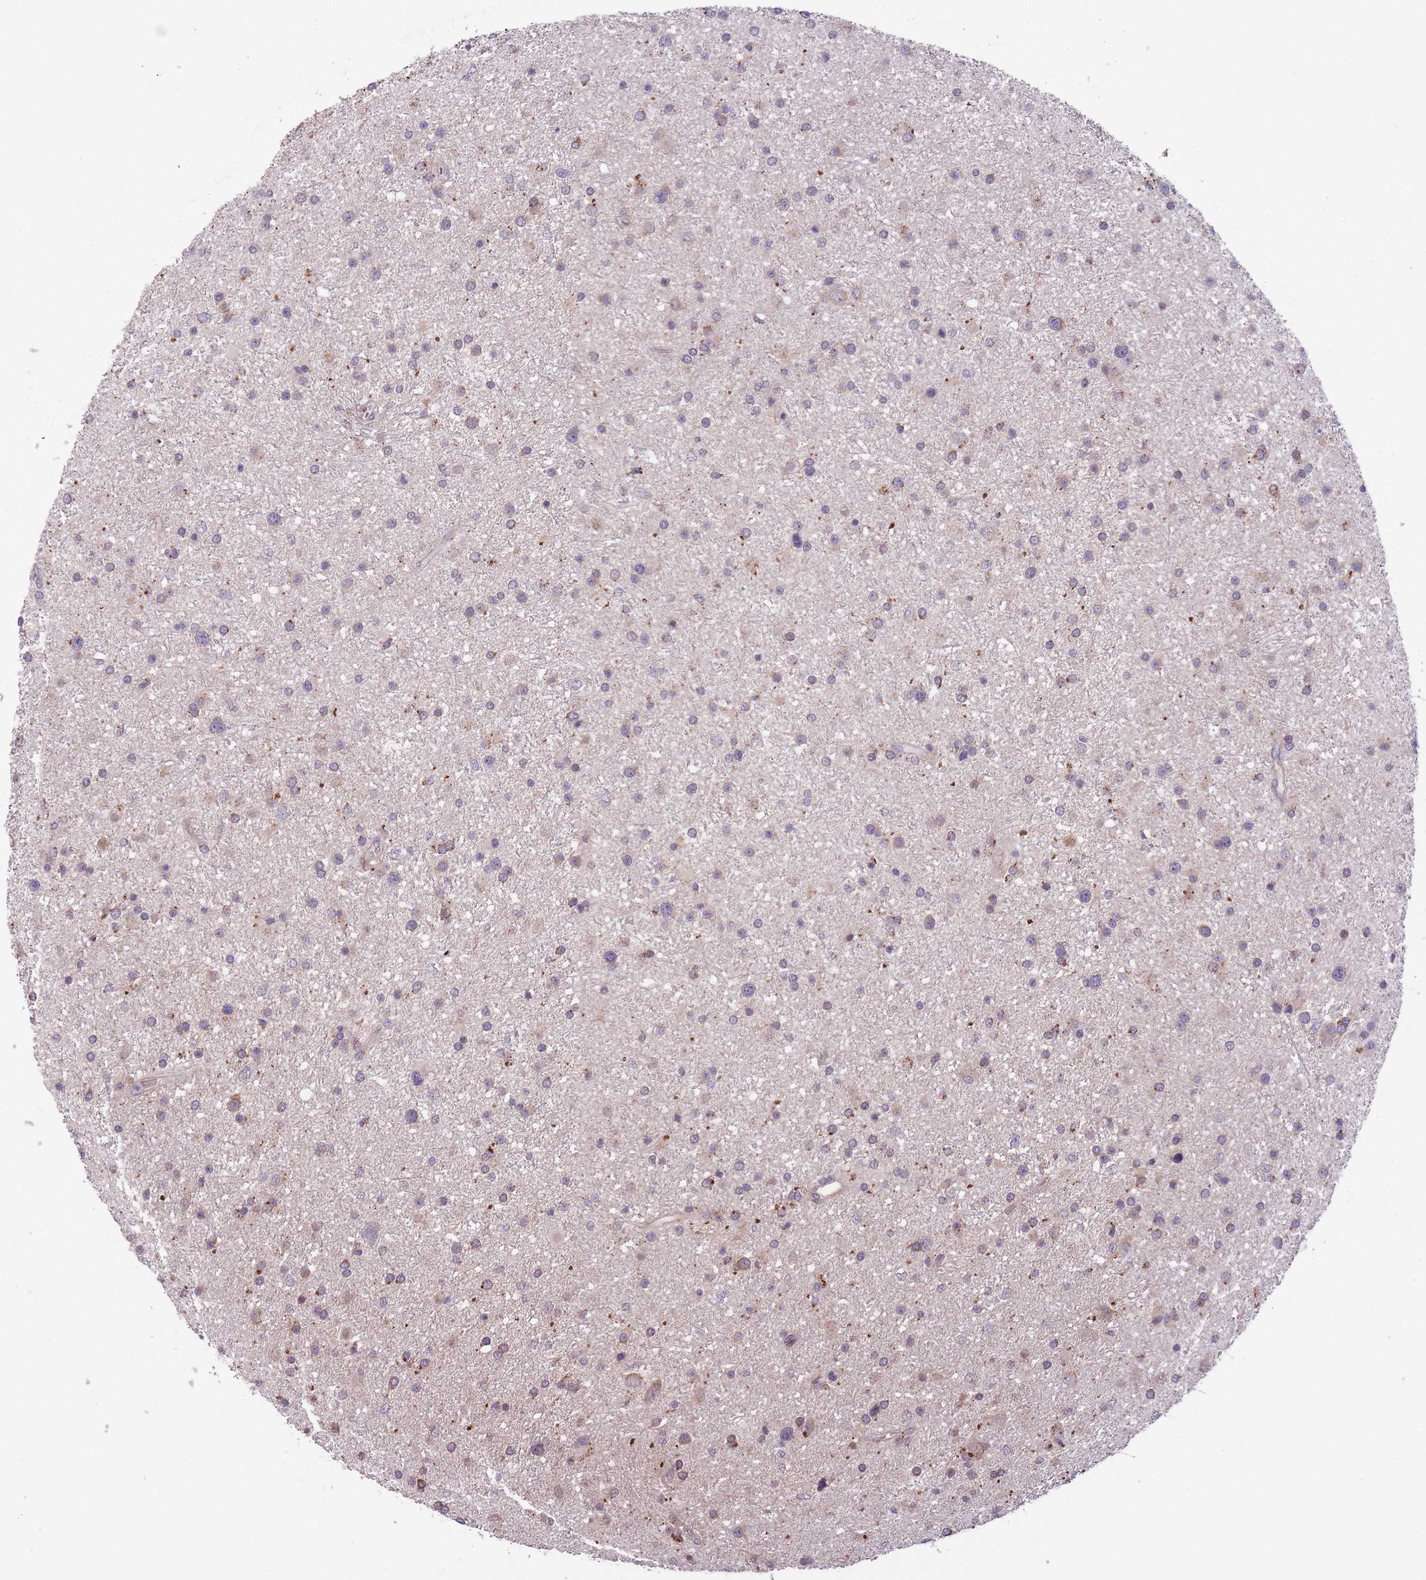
{"staining": {"intensity": "moderate", "quantity": "<25%", "location": "cytoplasmic/membranous"}, "tissue": "glioma", "cell_type": "Tumor cells", "image_type": "cancer", "snomed": [{"axis": "morphology", "description": "Glioma, malignant, Low grade"}, {"axis": "topography", "description": "Brain"}], "caption": "A brown stain shows moderate cytoplasmic/membranous positivity of a protein in glioma tumor cells.", "gene": "ITPKC", "patient": {"sex": "female", "age": 32}}